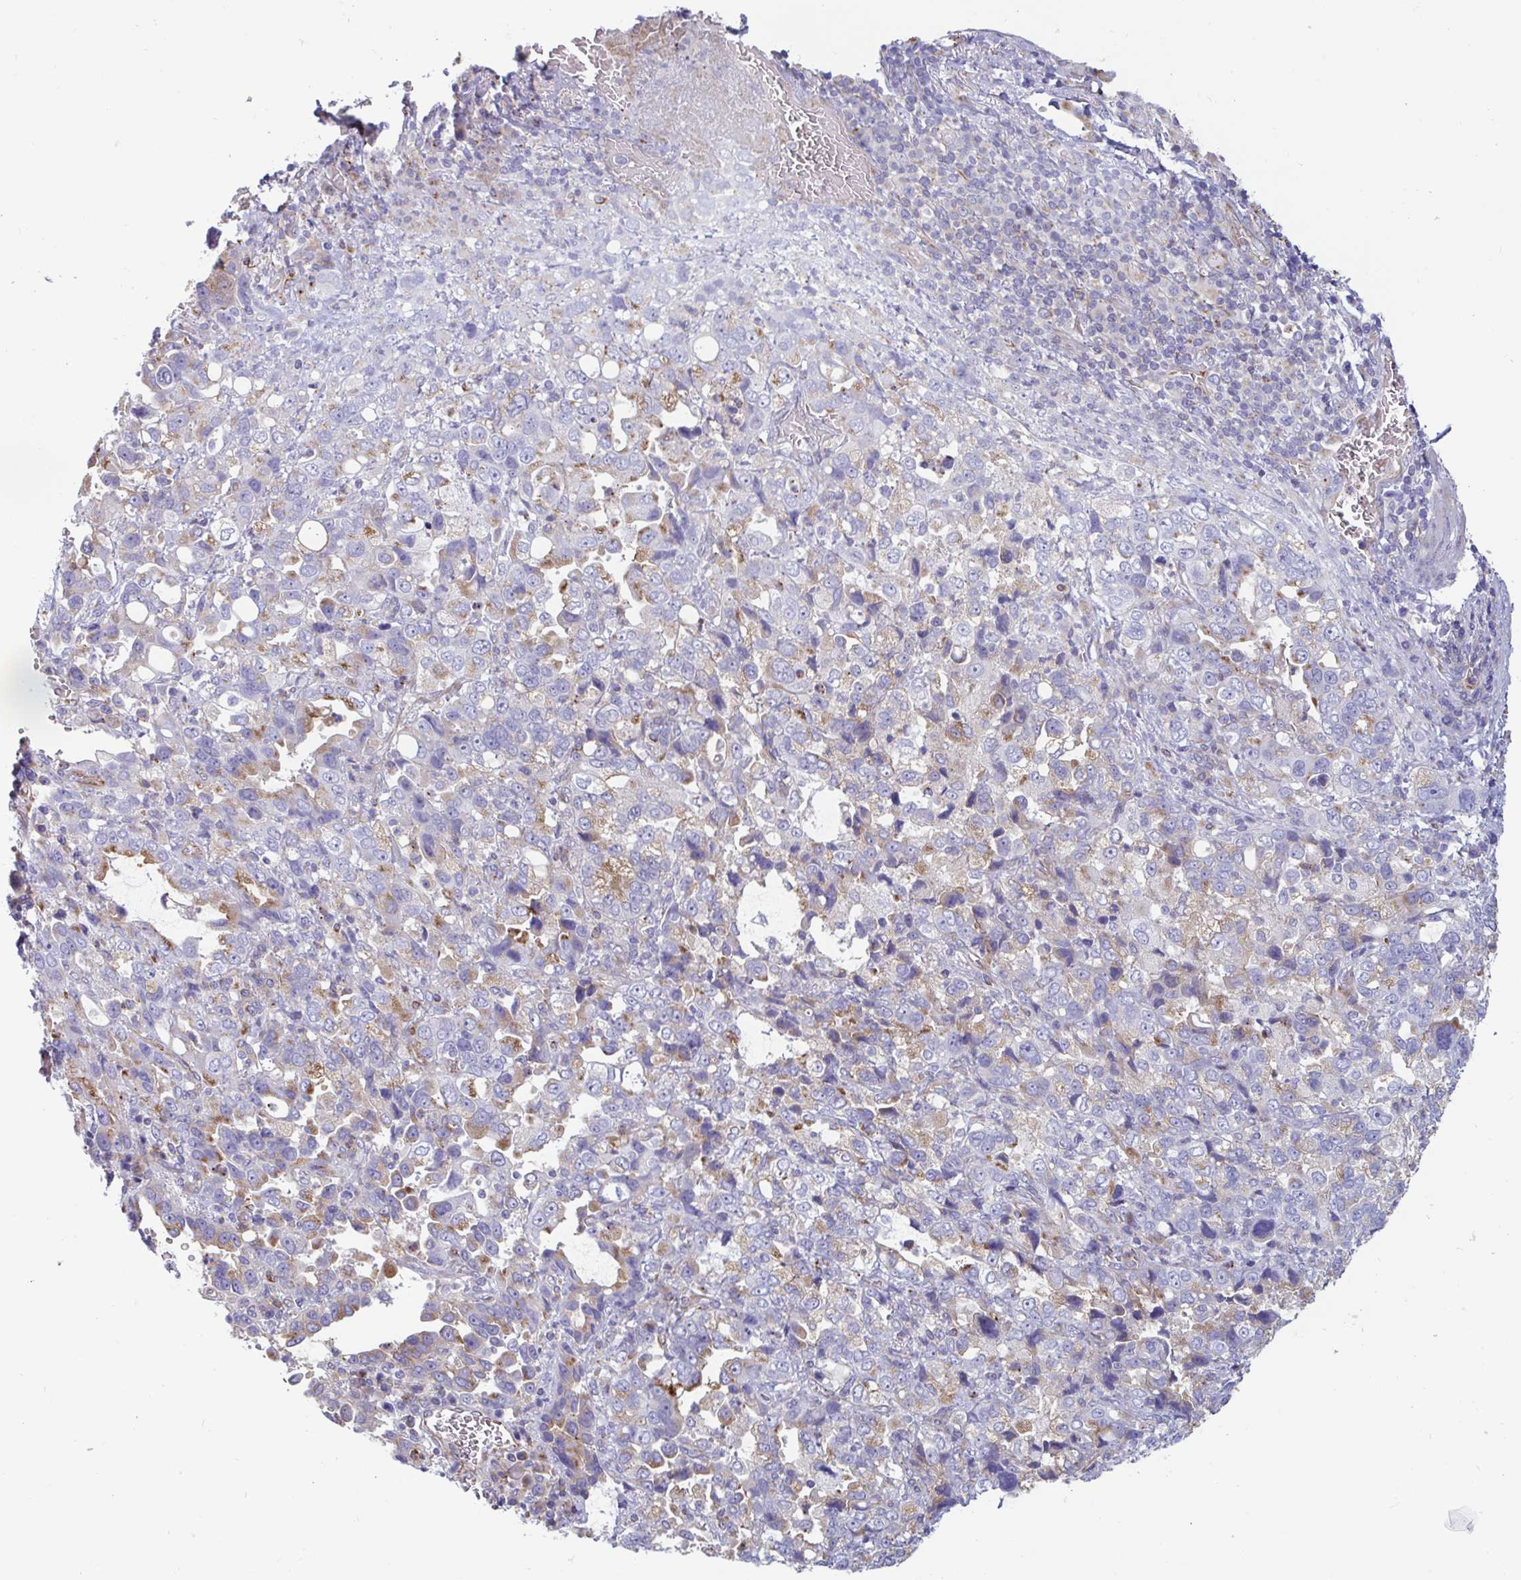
{"staining": {"intensity": "negative", "quantity": "none", "location": "none"}, "tissue": "stomach cancer", "cell_type": "Tumor cells", "image_type": "cancer", "snomed": [{"axis": "morphology", "description": "Adenocarcinoma, NOS"}, {"axis": "topography", "description": "Stomach, upper"}], "caption": "Immunohistochemistry (IHC) image of neoplastic tissue: human stomach cancer (adenocarcinoma) stained with DAB (3,3'-diaminobenzidine) demonstrates no significant protein staining in tumor cells.", "gene": "SLC9A6", "patient": {"sex": "female", "age": 81}}